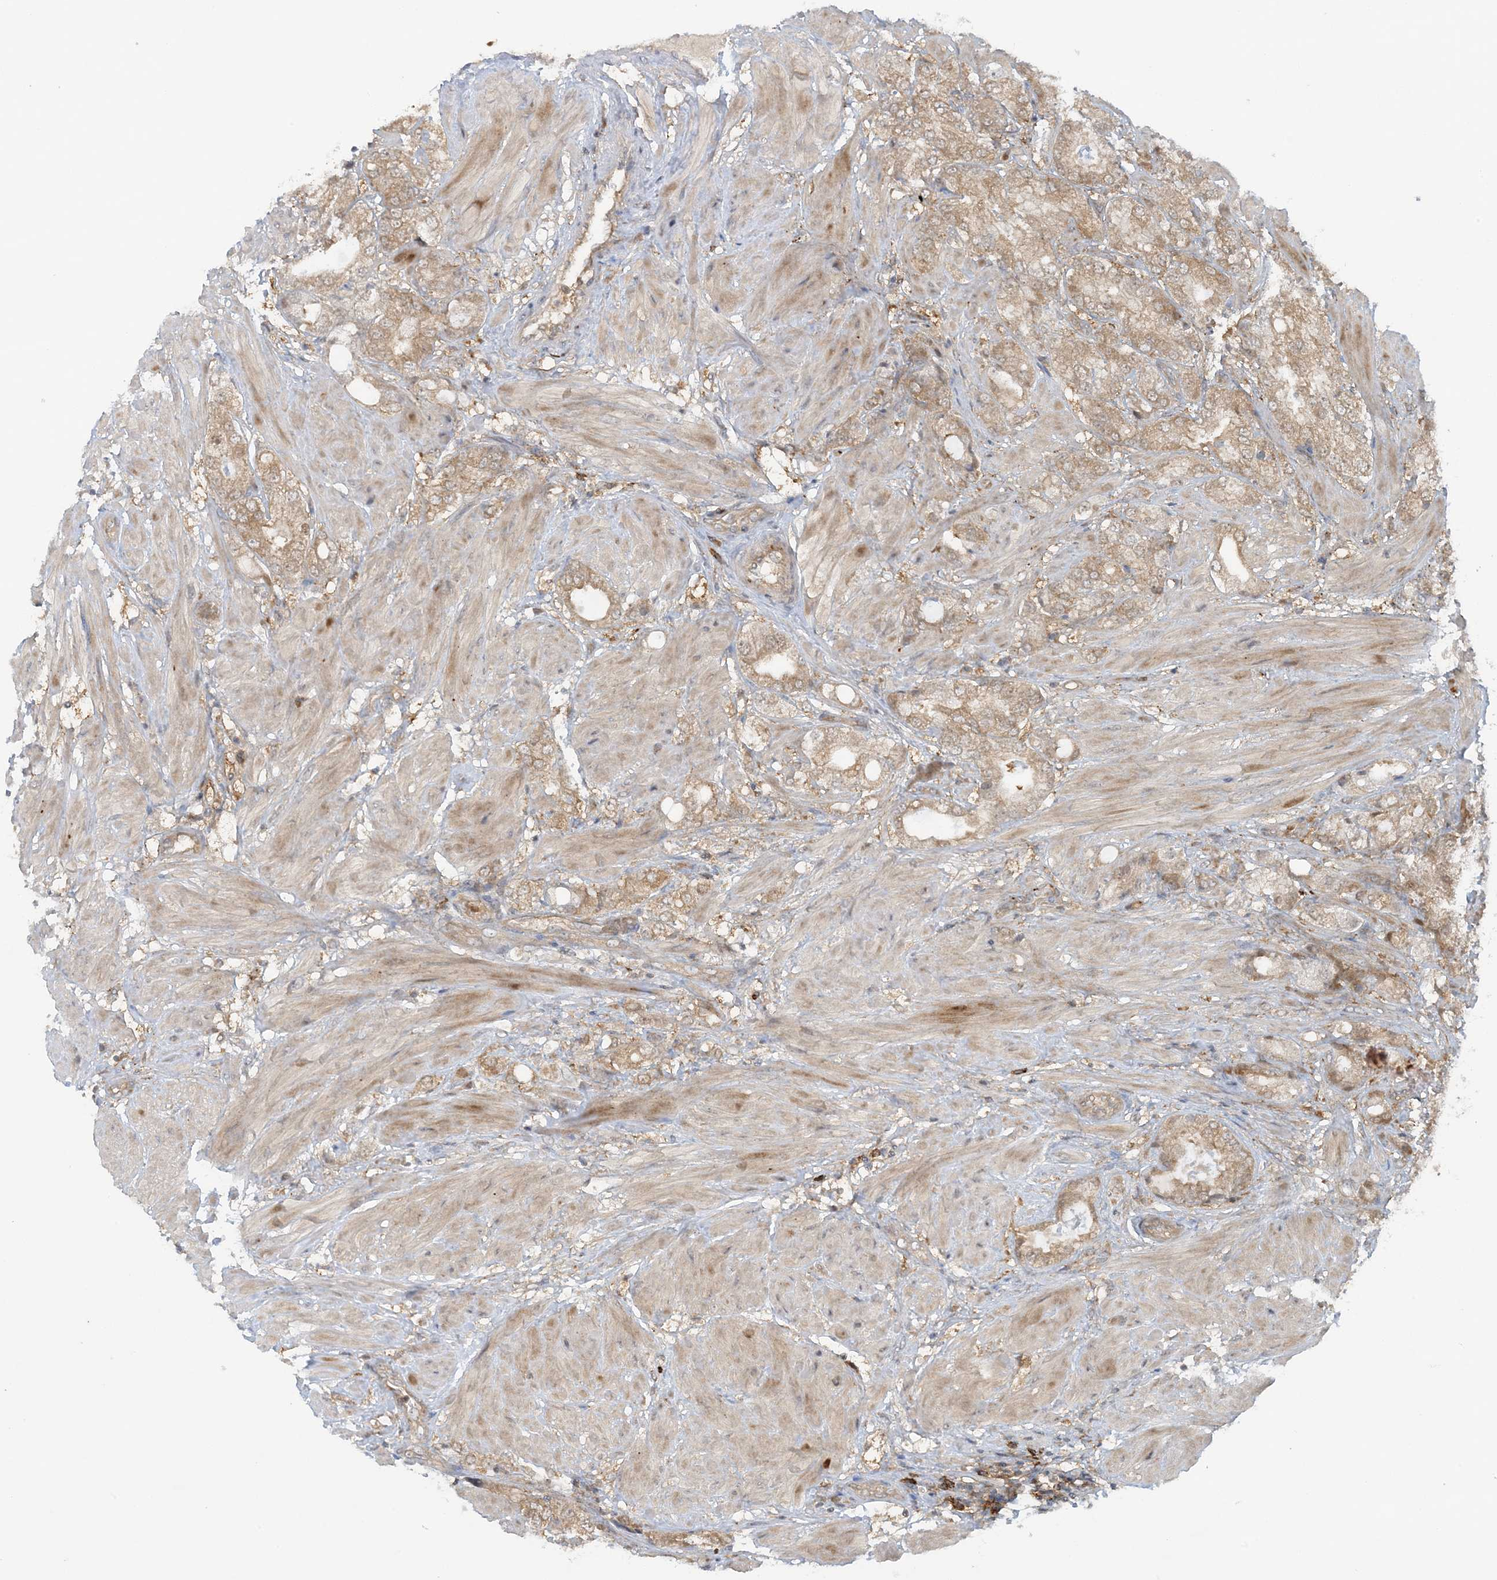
{"staining": {"intensity": "moderate", "quantity": ">75%", "location": "cytoplasmic/membranous"}, "tissue": "prostate cancer", "cell_type": "Tumor cells", "image_type": "cancer", "snomed": [{"axis": "morphology", "description": "Adenocarcinoma, High grade"}, {"axis": "topography", "description": "Prostate"}], "caption": "Prostate high-grade adenocarcinoma stained for a protein demonstrates moderate cytoplasmic/membranous positivity in tumor cells. Nuclei are stained in blue.", "gene": "STAM2", "patient": {"sex": "male", "age": 50}}